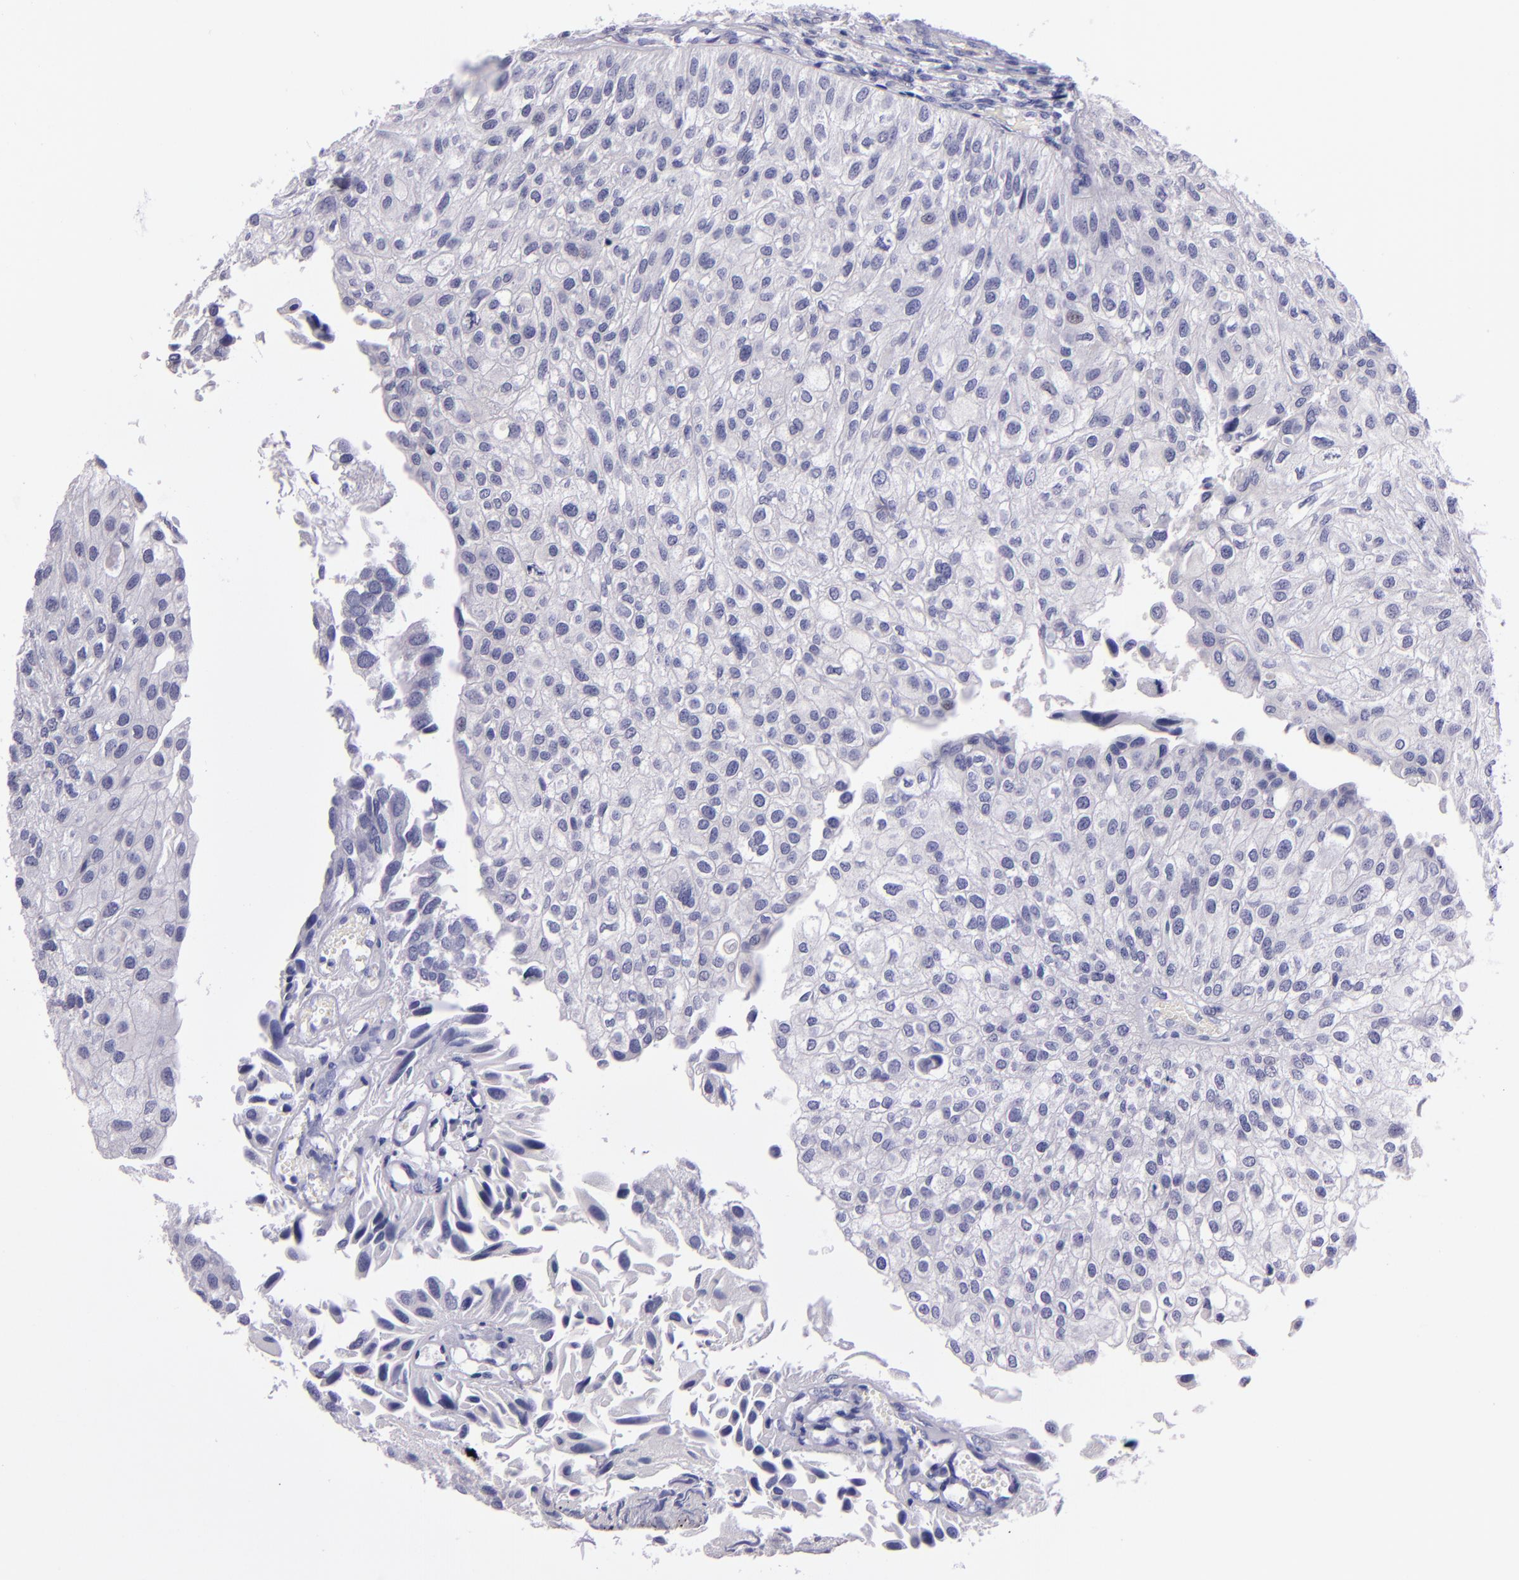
{"staining": {"intensity": "negative", "quantity": "none", "location": "none"}, "tissue": "urothelial cancer", "cell_type": "Tumor cells", "image_type": "cancer", "snomed": [{"axis": "morphology", "description": "Urothelial carcinoma, Low grade"}, {"axis": "topography", "description": "Urinary bladder"}], "caption": "Immunohistochemistry histopathology image of neoplastic tissue: urothelial carcinoma (low-grade) stained with DAB shows no significant protein staining in tumor cells.", "gene": "TNNT3", "patient": {"sex": "female", "age": 89}}